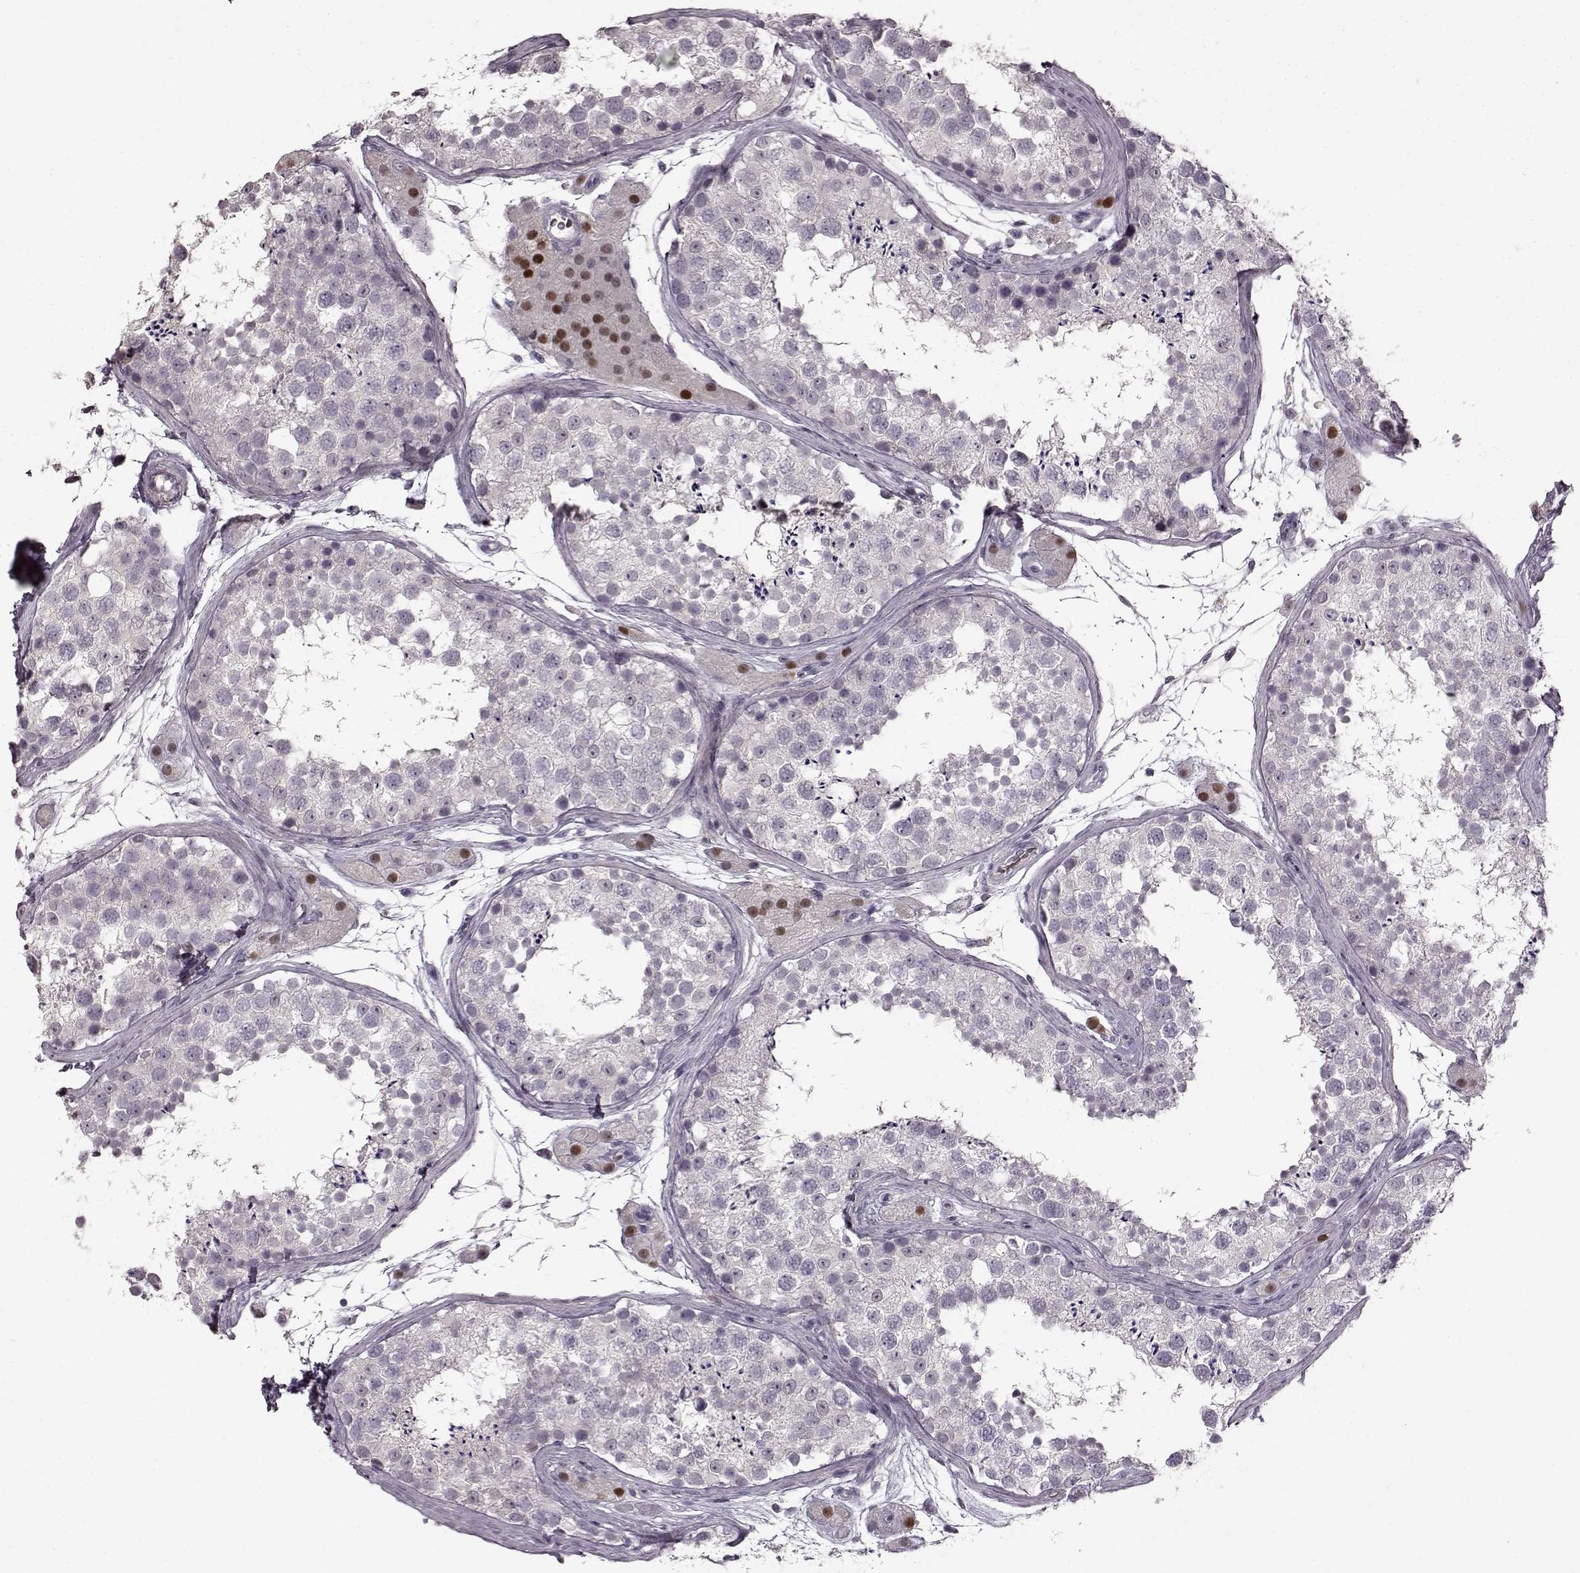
{"staining": {"intensity": "negative", "quantity": "none", "location": "none"}, "tissue": "testis", "cell_type": "Cells in seminiferous ducts", "image_type": "normal", "snomed": [{"axis": "morphology", "description": "Normal tissue, NOS"}, {"axis": "topography", "description": "Testis"}], "caption": "Immunohistochemistry photomicrograph of benign testis: testis stained with DAB displays no significant protein expression in cells in seminiferous ducts. (Immunohistochemistry, brightfield microscopy, high magnification).", "gene": "CNGA3", "patient": {"sex": "male", "age": 41}}